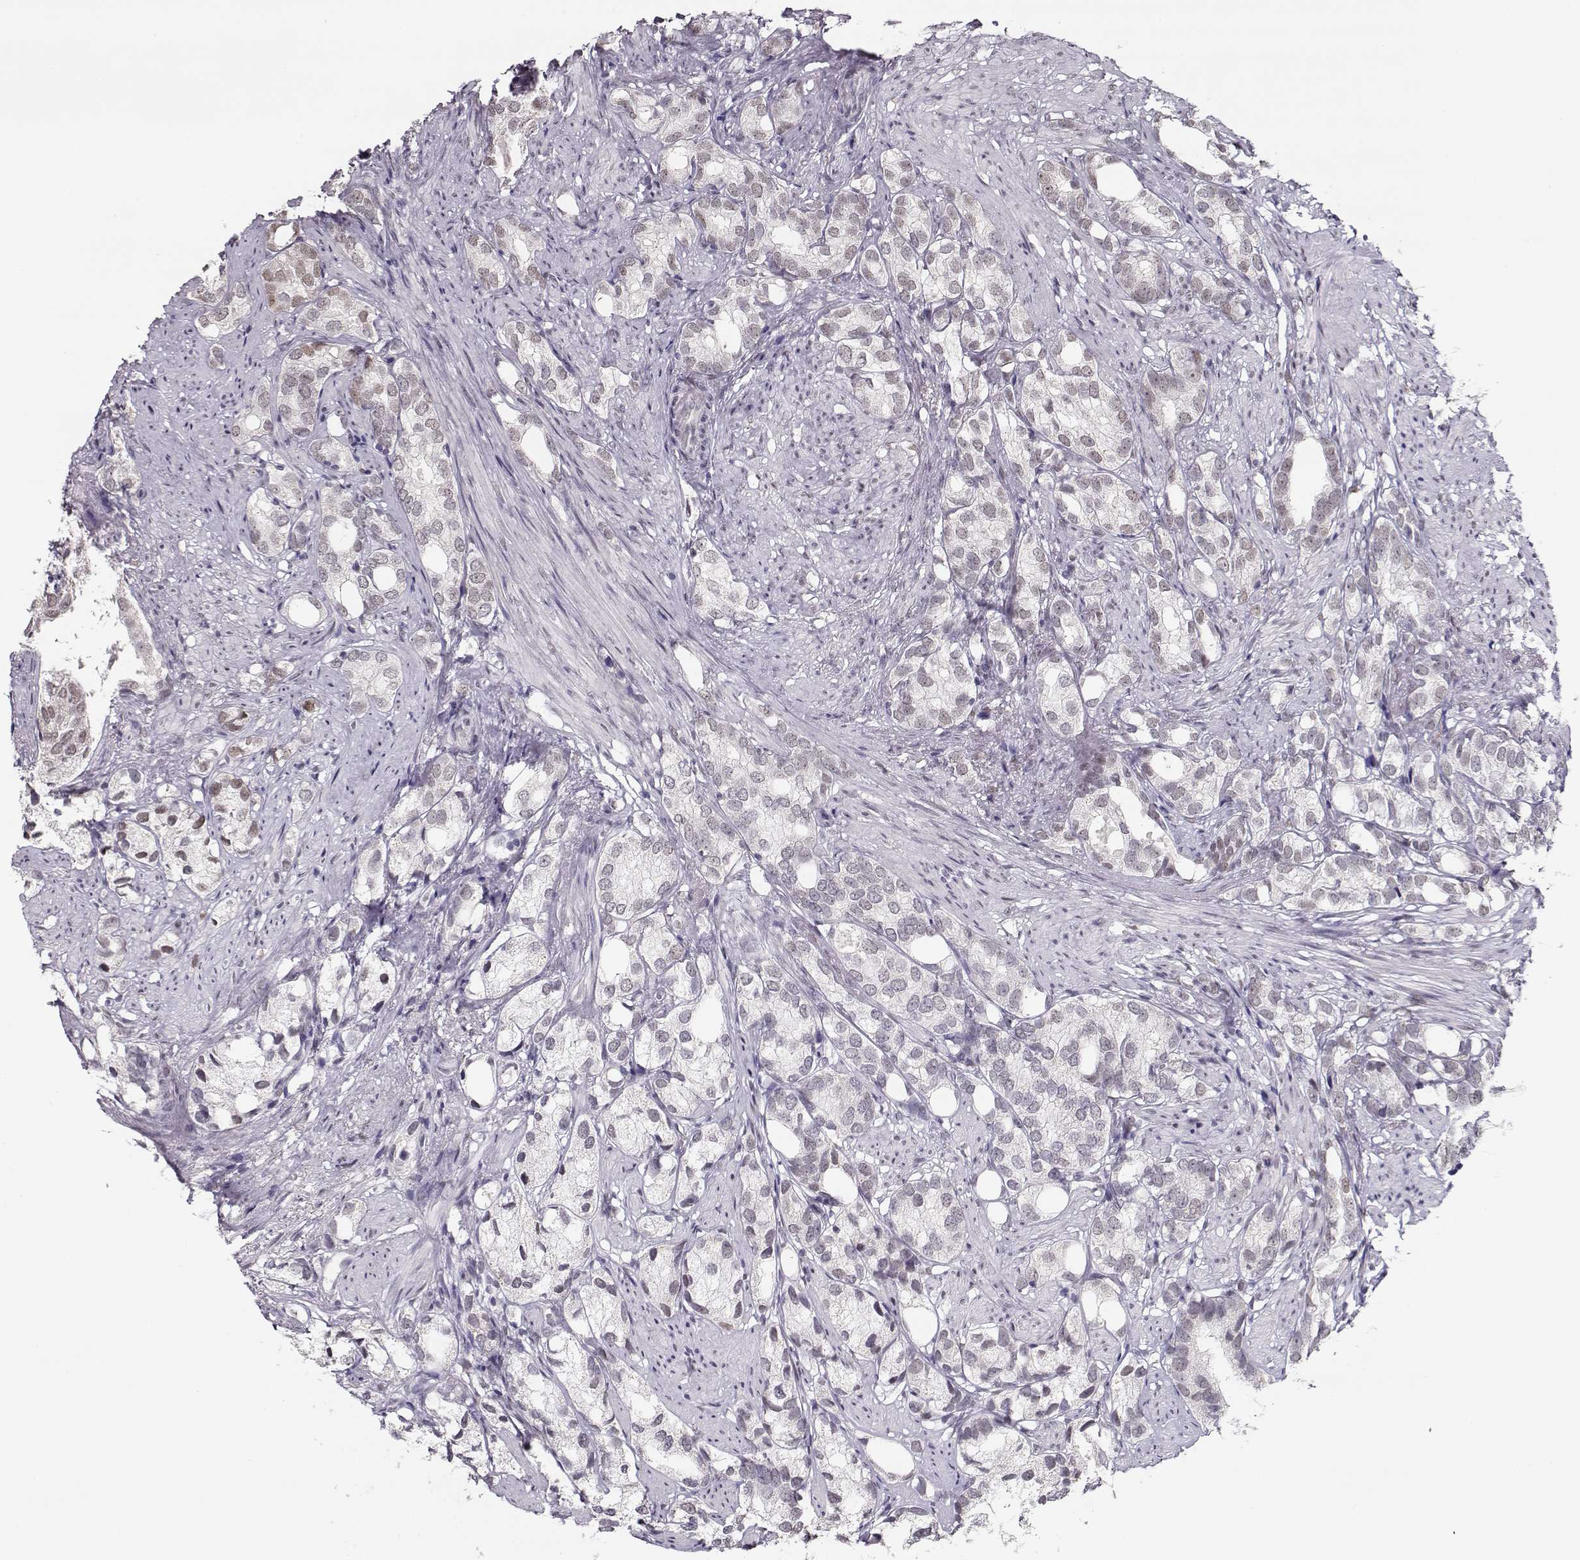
{"staining": {"intensity": "weak", "quantity": "25%-75%", "location": "nuclear"}, "tissue": "prostate cancer", "cell_type": "Tumor cells", "image_type": "cancer", "snomed": [{"axis": "morphology", "description": "Adenocarcinoma, High grade"}, {"axis": "topography", "description": "Prostate"}], "caption": "Brown immunohistochemical staining in human prostate cancer (high-grade adenocarcinoma) demonstrates weak nuclear positivity in approximately 25%-75% of tumor cells.", "gene": "POLI", "patient": {"sex": "male", "age": 82}}